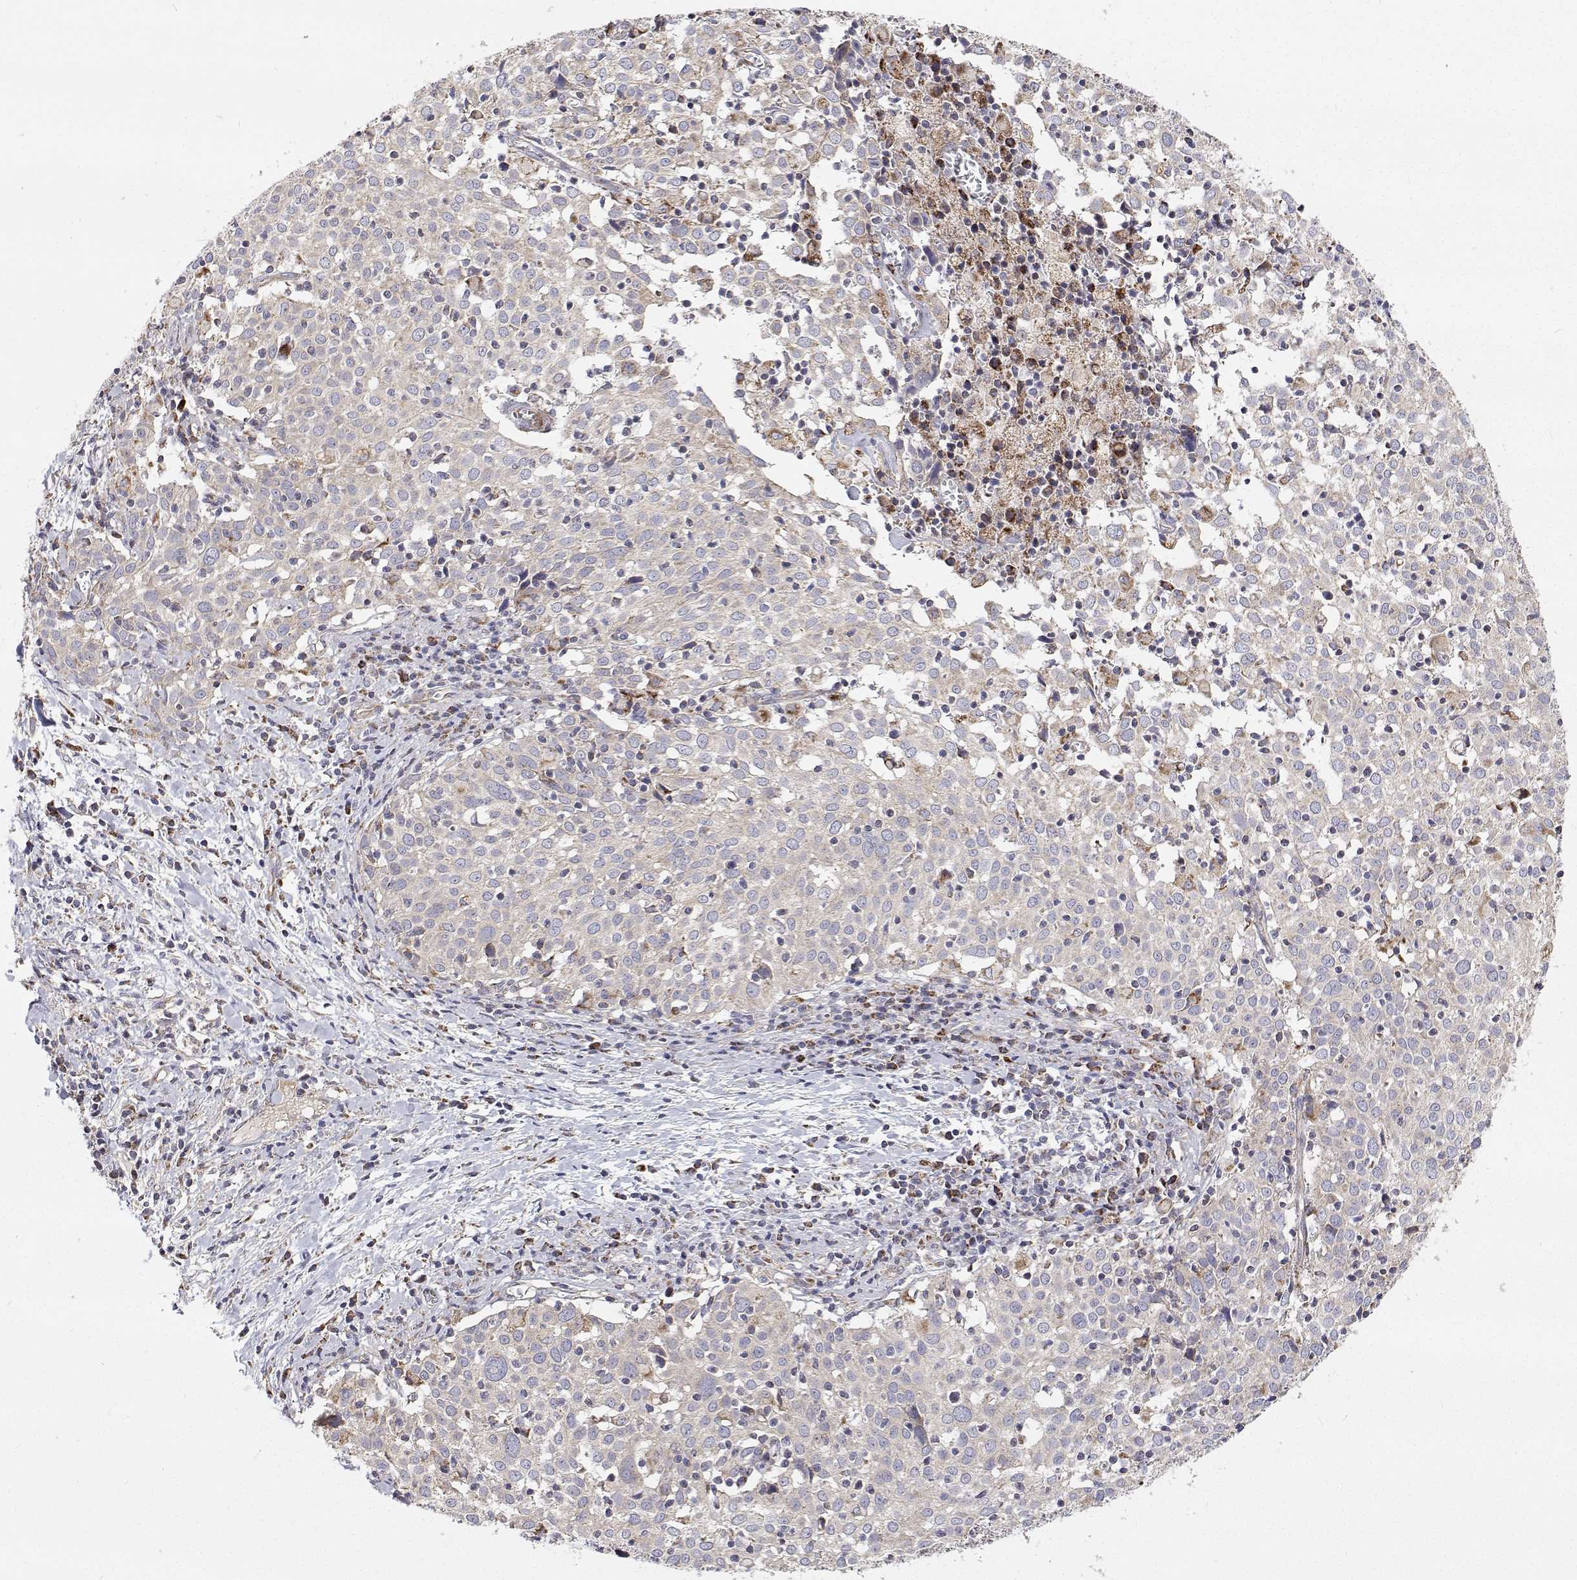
{"staining": {"intensity": "negative", "quantity": "none", "location": "none"}, "tissue": "cervical cancer", "cell_type": "Tumor cells", "image_type": "cancer", "snomed": [{"axis": "morphology", "description": "Squamous cell carcinoma, NOS"}, {"axis": "topography", "description": "Cervix"}], "caption": "This is an IHC histopathology image of cervical squamous cell carcinoma. There is no staining in tumor cells.", "gene": "SPICE1", "patient": {"sex": "female", "age": 39}}